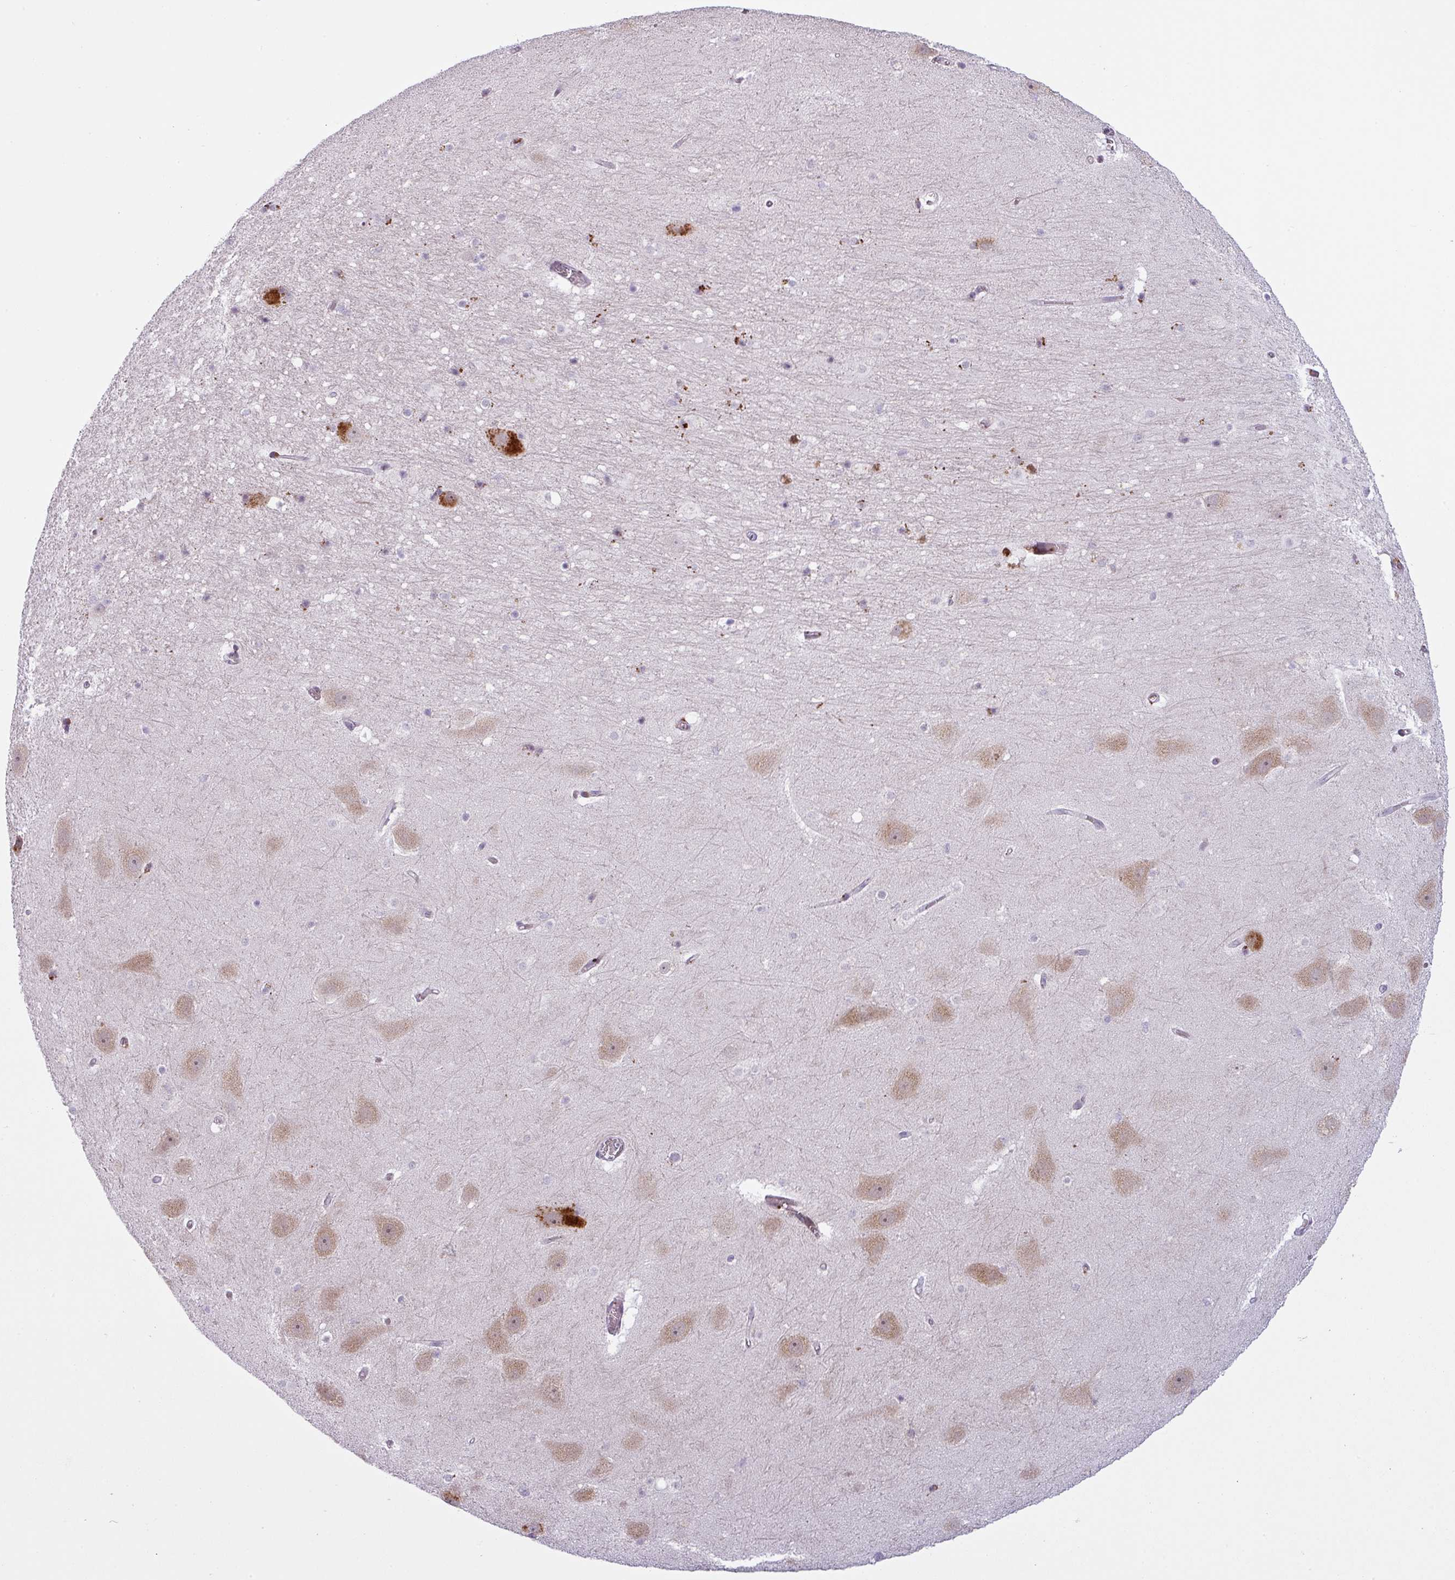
{"staining": {"intensity": "negative", "quantity": "none", "location": "none"}, "tissue": "hippocampus", "cell_type": "Glial cells", "image_type": "normal", "snomed": [{"axis": "morphology", "description": "Normal tissue, NOS"}, {"axis": "topography", "description": "Hippocampus"}], "caption": "High magnification brightfield microscopy of benign hippocampus stained with DAB (brown) and counterstained with hematoxylin (blue): glial cells show no significant staining. (DAB (3,3'-diaminobenzidine) IHC visualized using brightfield microscopy, high magnification).", "gene": "MAP7D2", "patient": {"sex": "male", "age": 37}}